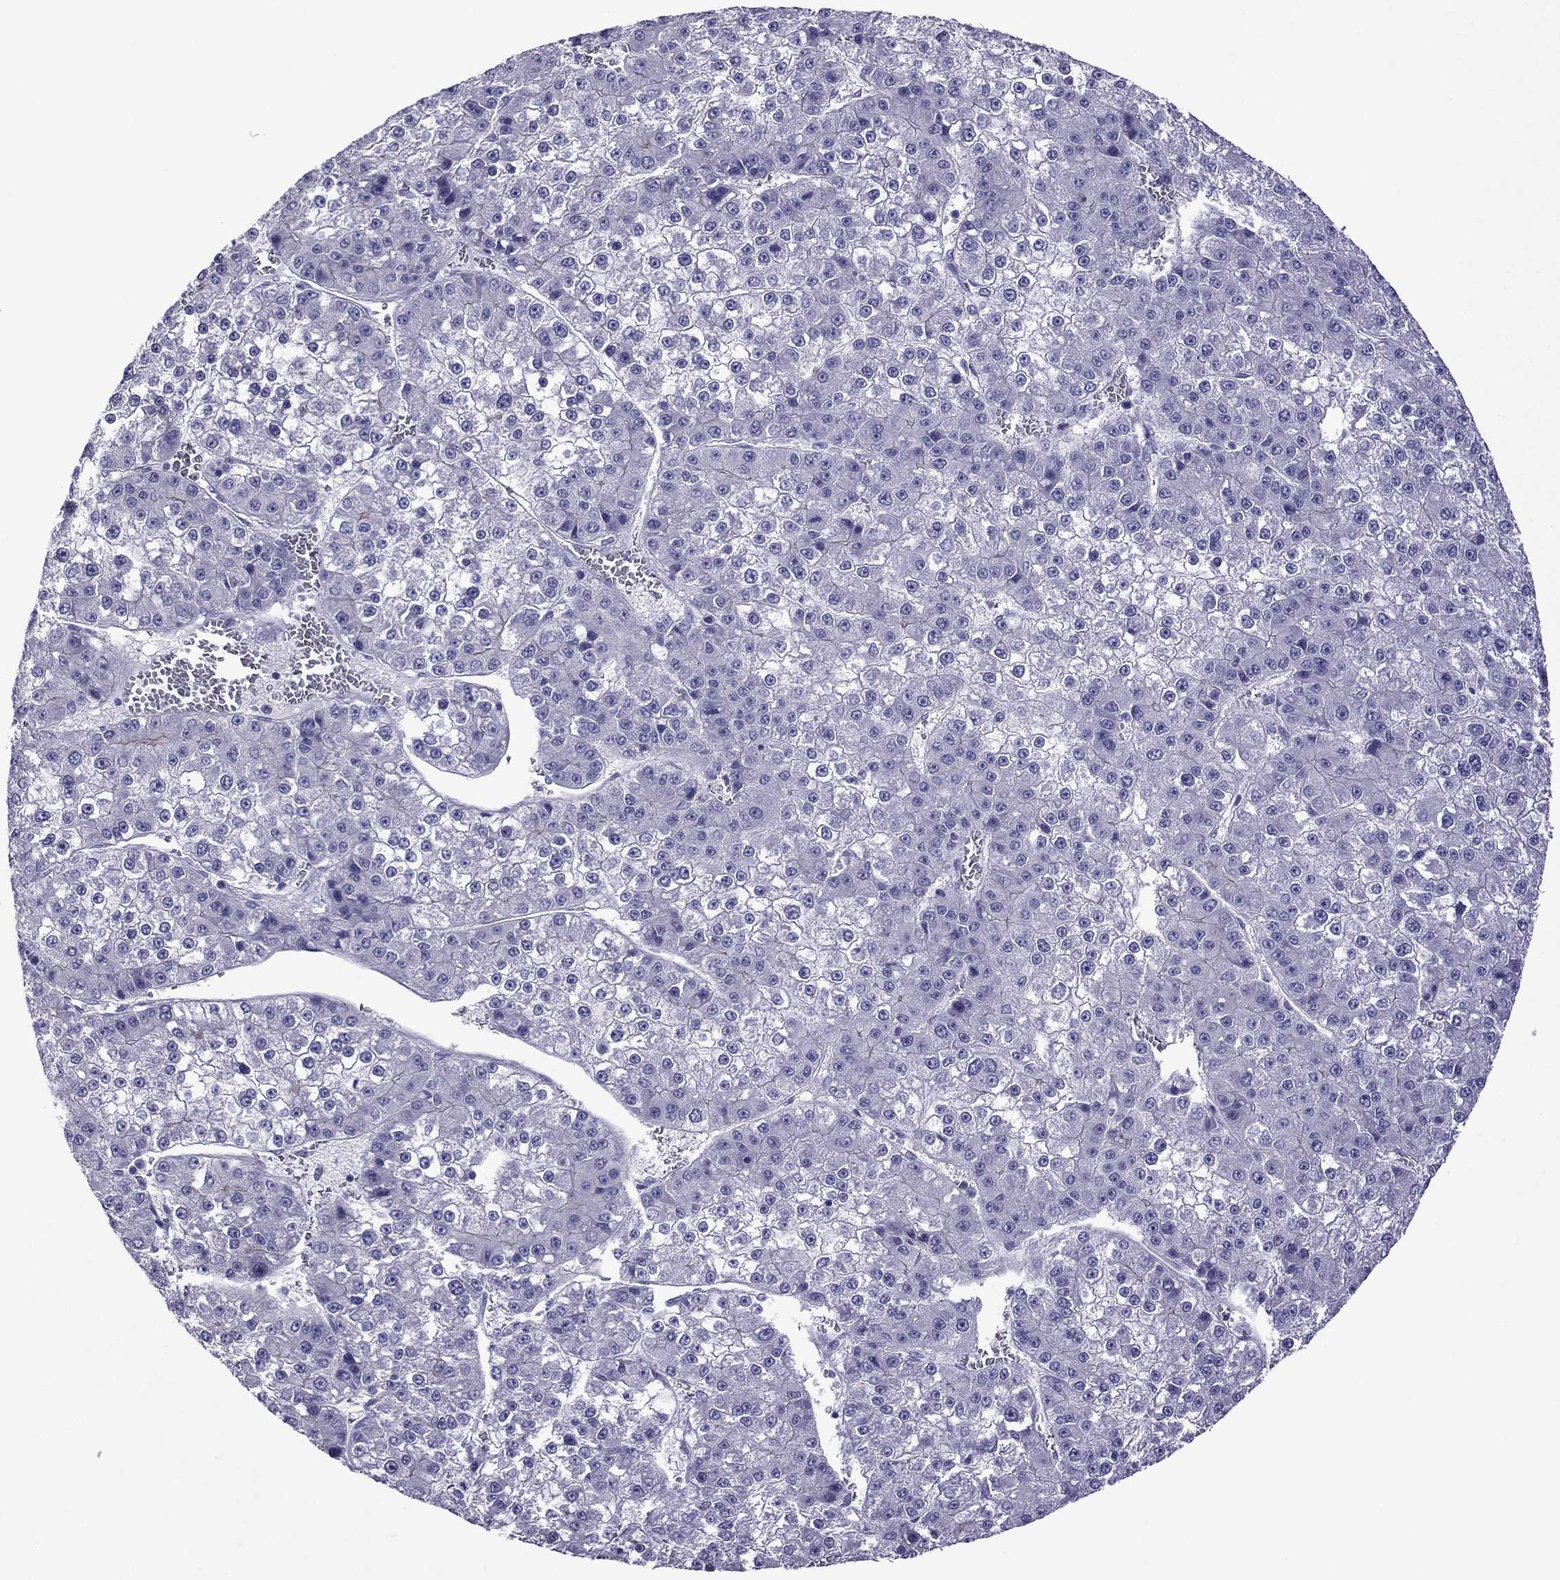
{"staining": {"intensity": "negative", "quantity": "none", "location": "none"}, "tissue": "liver cancer", "cell_type": "Tumor cells", "image_type": "cancer", "snomed": [{"axis": "morphology", "description": "Carcinoma, Hepatocellular, NOS"}, {"axis": "topography", "description": "Liver"}], "caption": "IHC of liver cancer displays no staining in tumor cells. (Immunohistochemistry (ihc), brightfield microscopy, high magnification).", "gene": "MYL11", "patient": {"sex": "female", "age": 73}}